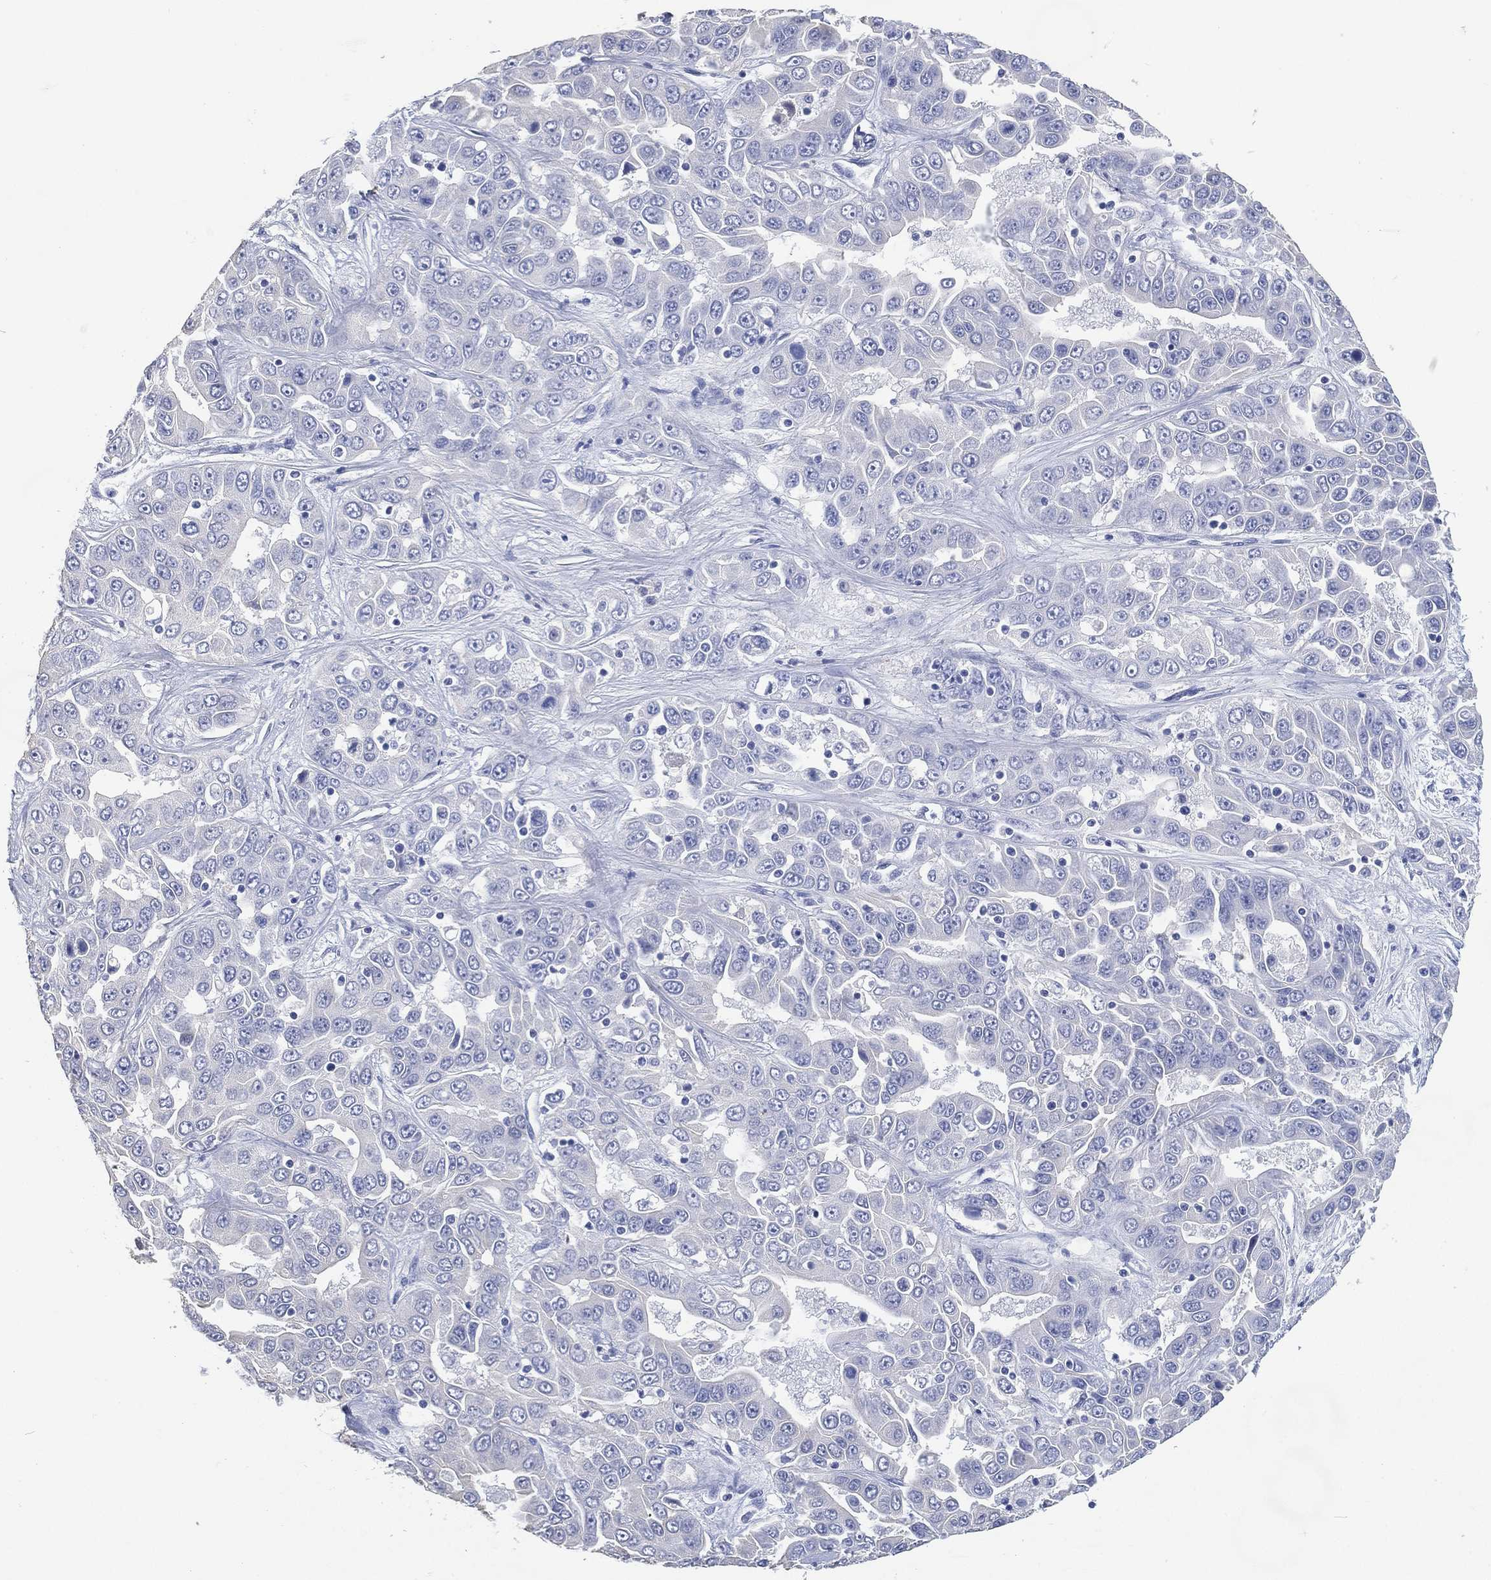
{"staining": {"intensity": "negative", "quantity": "none", "location": "none"}, "tissue": "liver cancer", "cell_type": "Tumor cells", "image_type": "cancer", "snomed": [{"axis": "morphology", "description": "Cholangiocarcinoma"}, {"axis": "topography", "description": "Liver"}], "caption": "A photomicrograph of human liver cancer (cholangiocarcinoma) is negative for staining in tumor cells. (Immunohistochemistry, brightfield microscopy, high magnification).", "gene": "FMO1", "patient": {"sex": "female", "age": 52}}